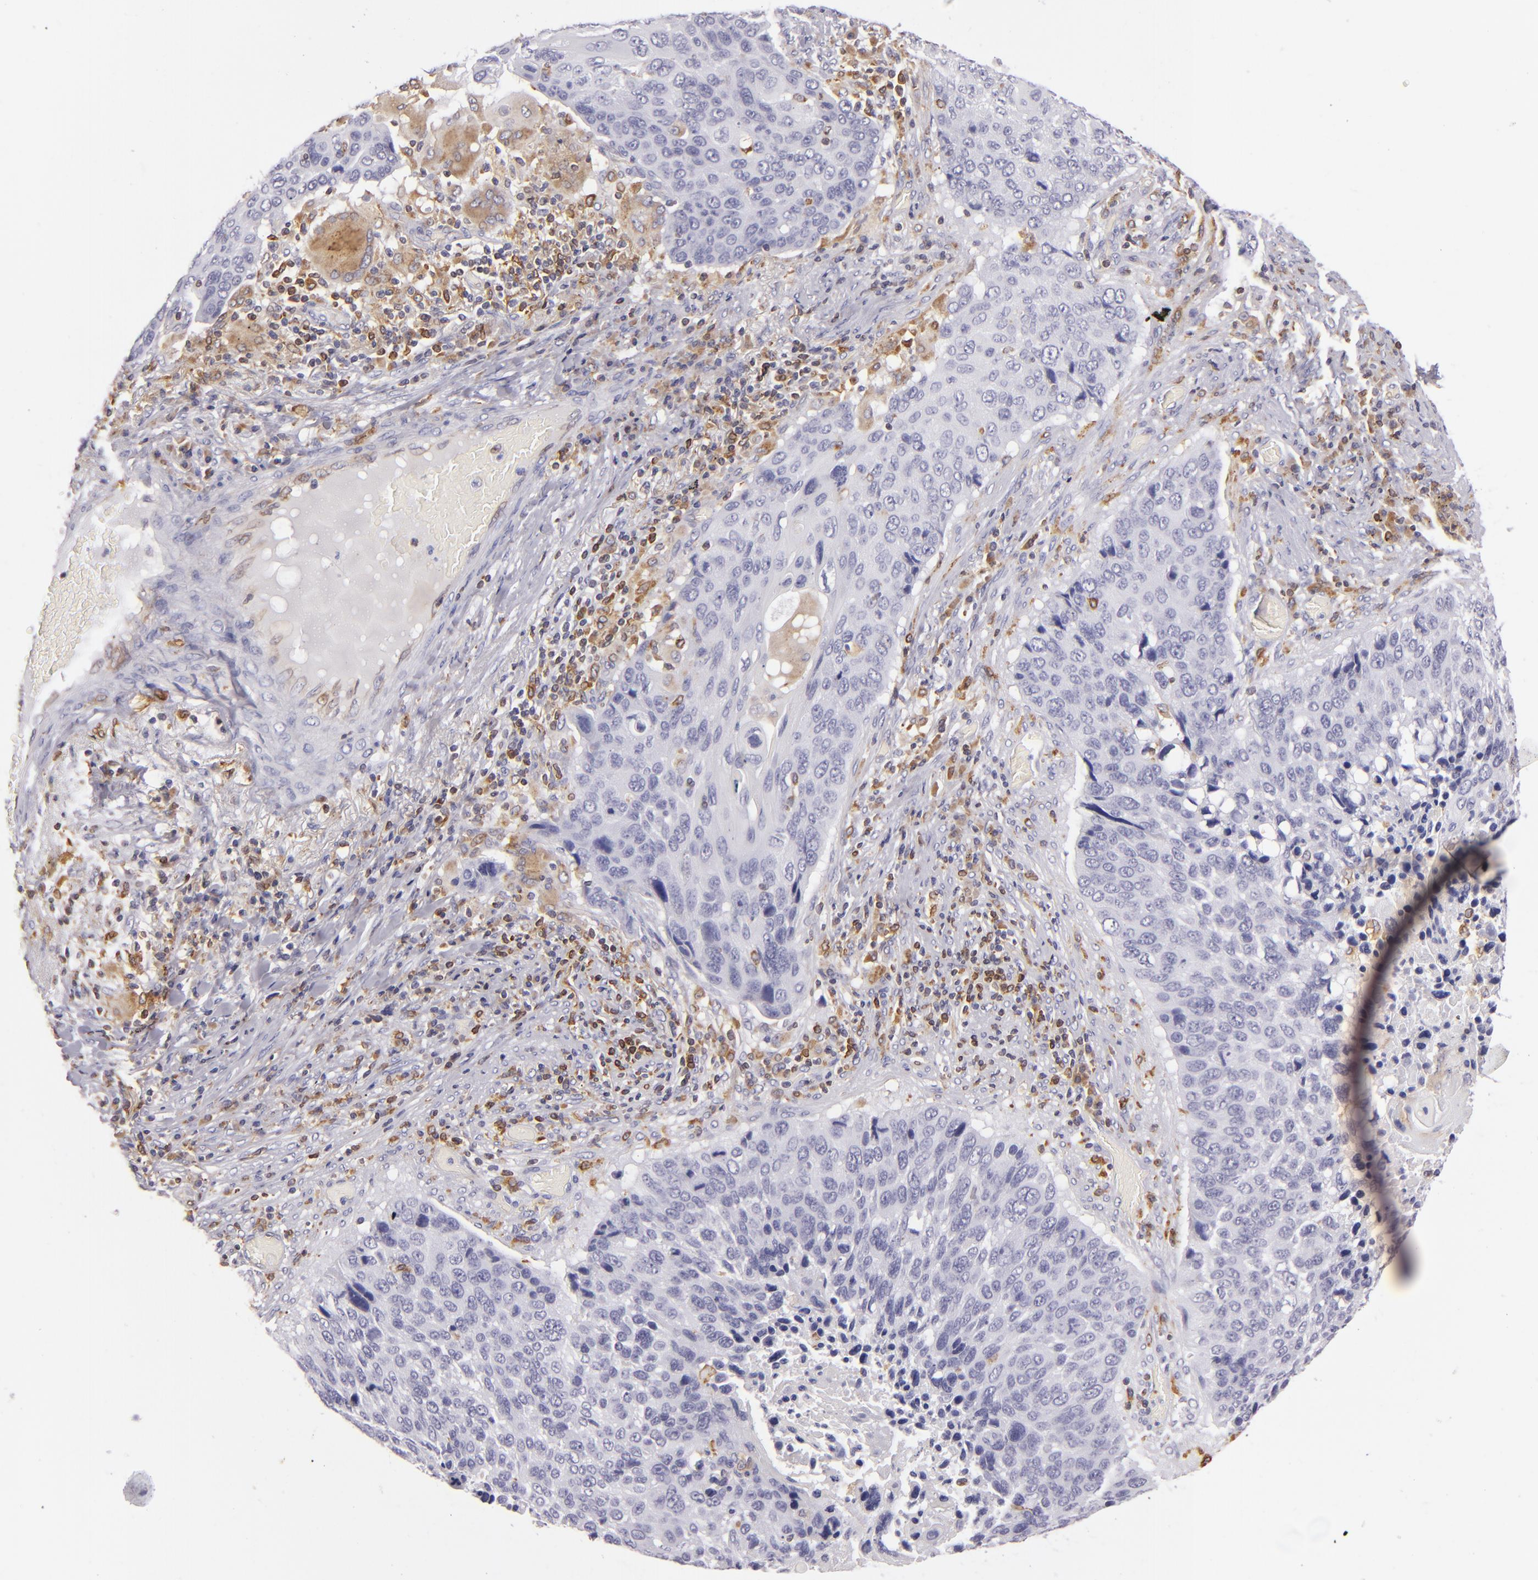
{"staining": {"intensity": "negative", "quantity": "none", "location": "none"}, "tissue": "lung cancer", "cell_type": "Tumor cells", "image_type": "cancer", "snomed": [{"axis": "morphology", "description": "Squamous cell carcinoma, NOS"}, {"axis": "topography", "description": "Lung"}], "caption": "Immunohistochemistry of lung cancer exhibits no expression in tumor cells.", "gene": "CD74", "patient": {"sex": "male", "age": 68}}